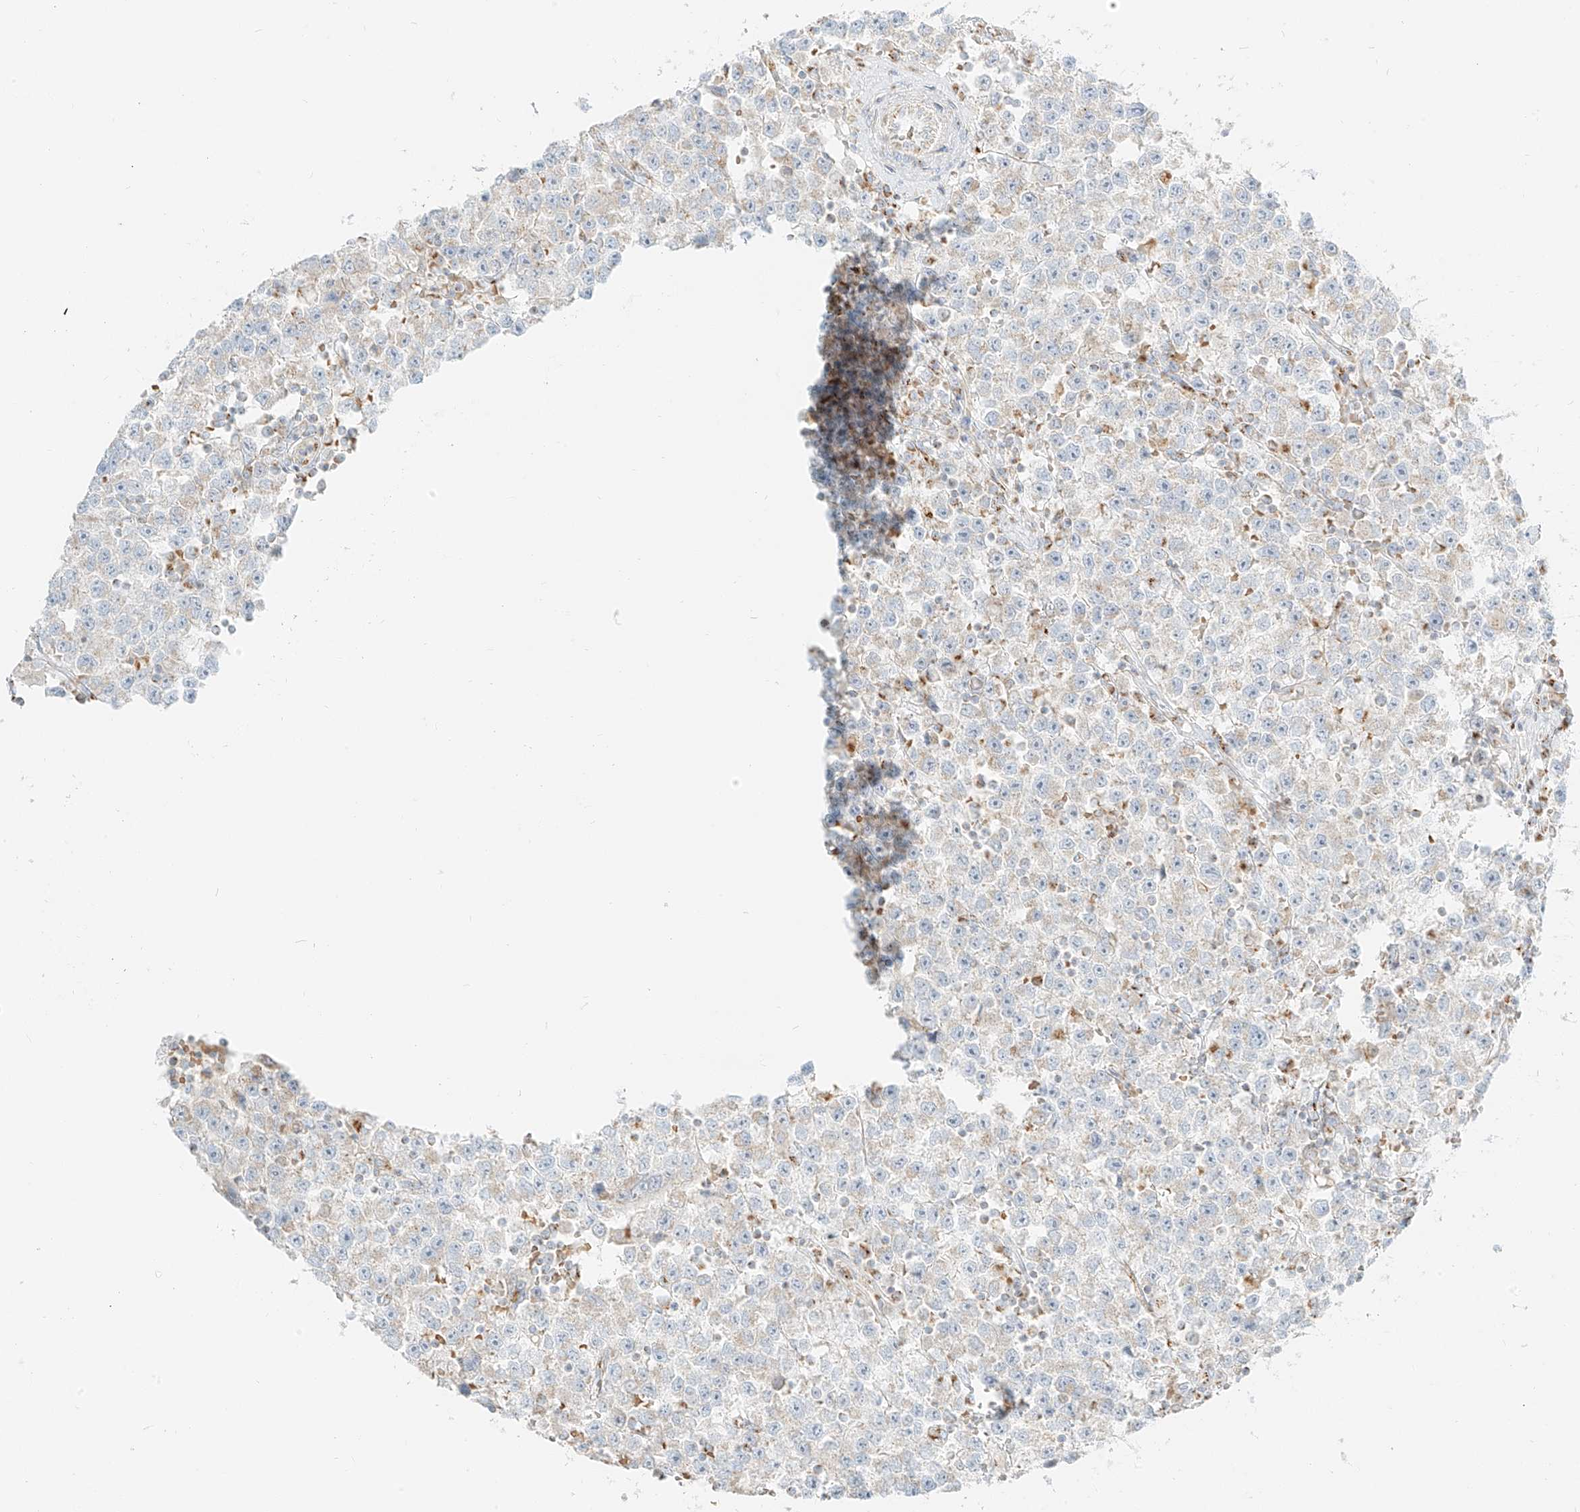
{"staining": {"intensity": "negative", "quantity": "none", "location": "none"}, "tissue": "testis cancer", "cell_type": "Tumor cells", "image_type": "cancer", "snomed": [{"axis": "morphology", "description": "Seminoma, NOS"}, {"axis": "topography", "description": "Testis"}], "caption": "IHC of testis seminoma shows no positivity in tumor cells. The staining was performed using DAB to visualize the protein expression in brown, while the nuclei were stained in blue with hematoxylin (Magnification: 20x).", "gene": "TMEM87B", "patient": {"sex": "male", "age": 22}}